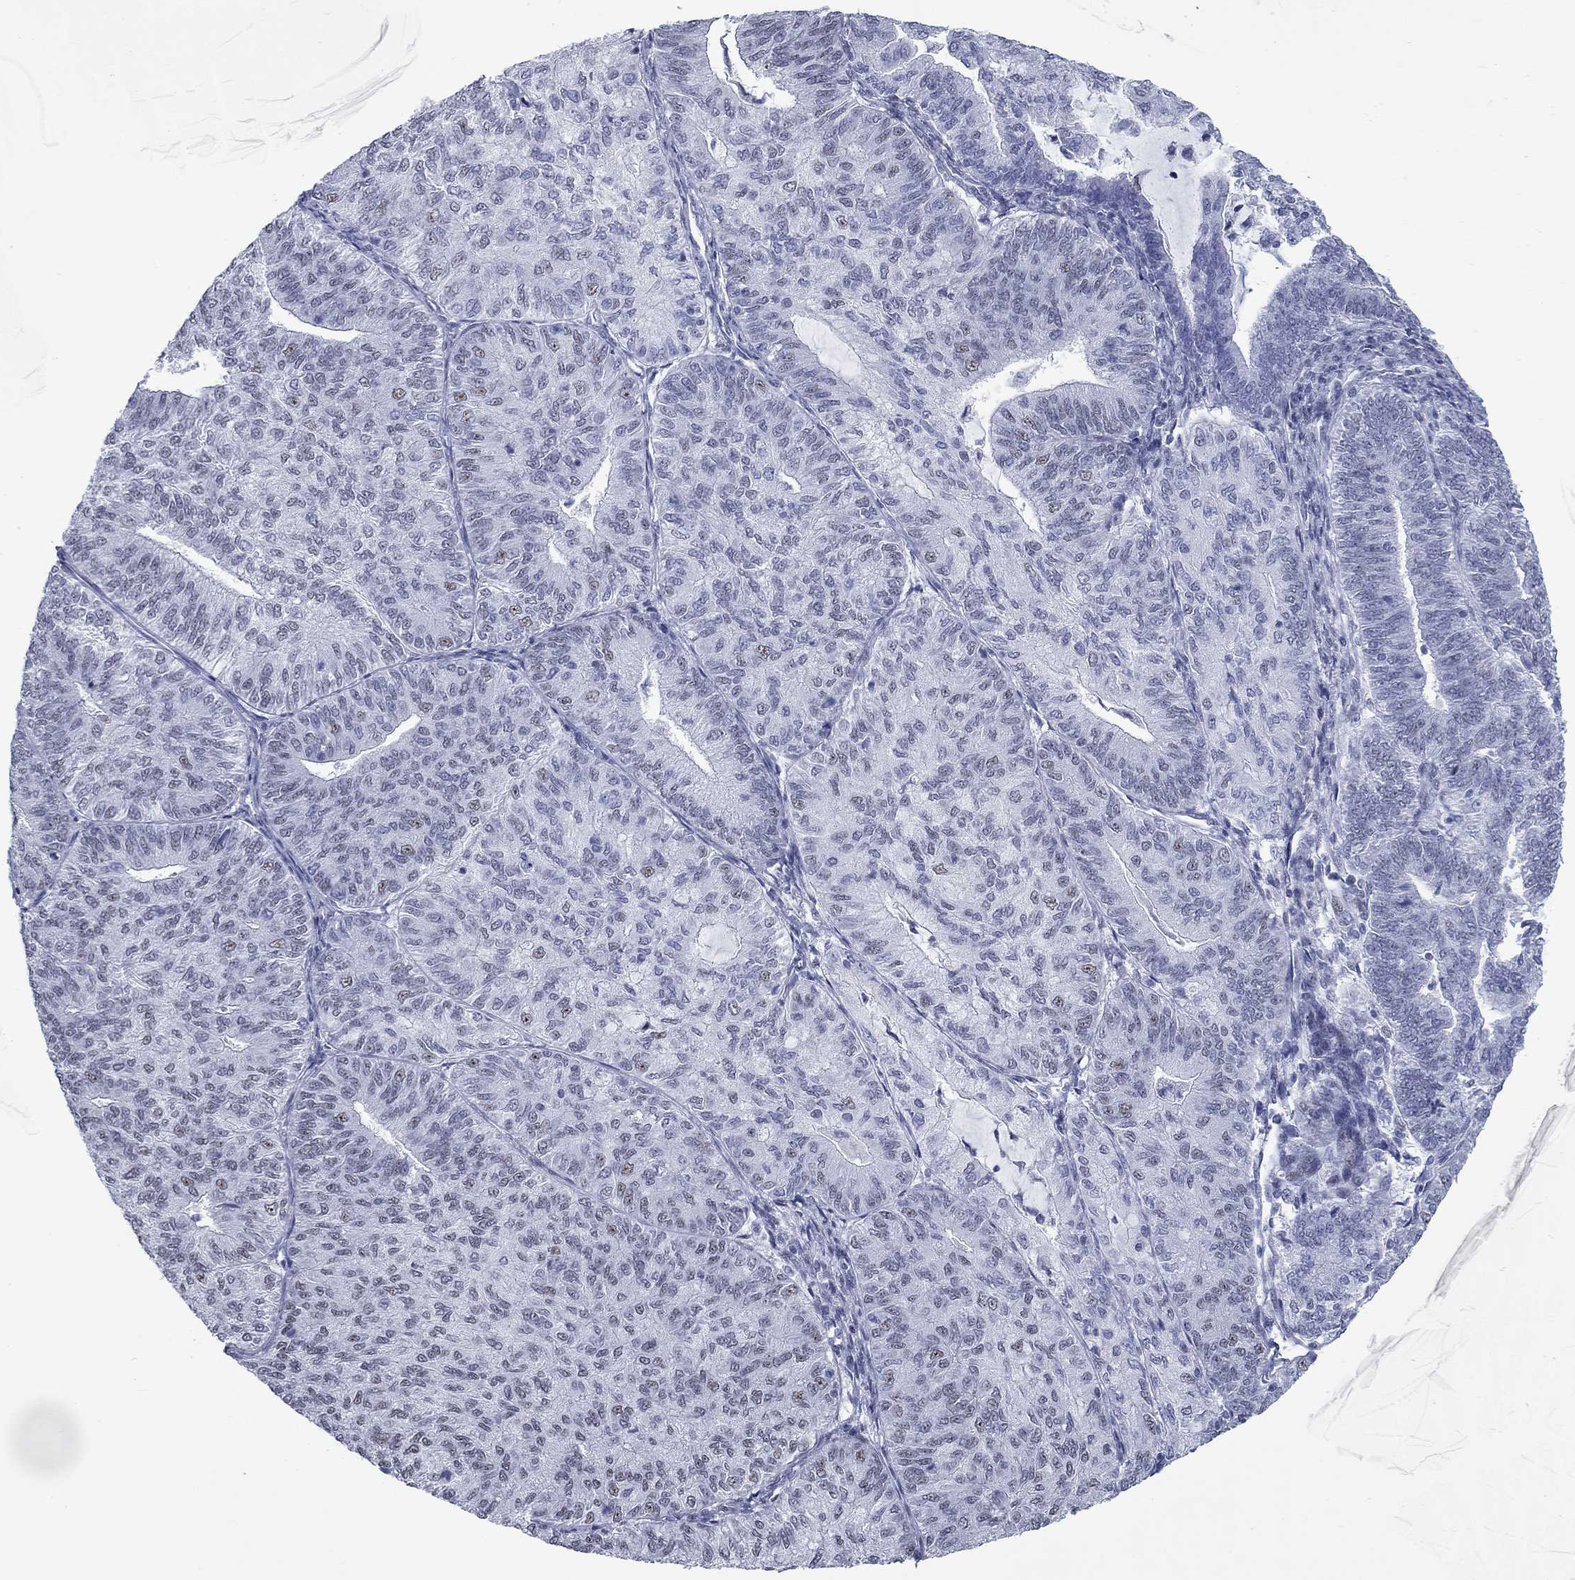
{"staining": {"intensity": "weak", "quantity": "<25%", "location": "nuclear"}, "tissue": "endometrial cancer", "cell_type": "Tumor cells", "image_type": "cancer", "snomed": [{"axis": "morphology", "description": "Adenocarcinoma, NOS"}, {"axis": "topography", "description": "Endometrium"}], "caption": "Immunohistochemistry (IHC) photomicrograph of endometrial cancer stained for a protein (brown), which shows no positivity in tumor cells.", "gene": "ASF1B", "patient": {"sex": "female", "age": 82}}